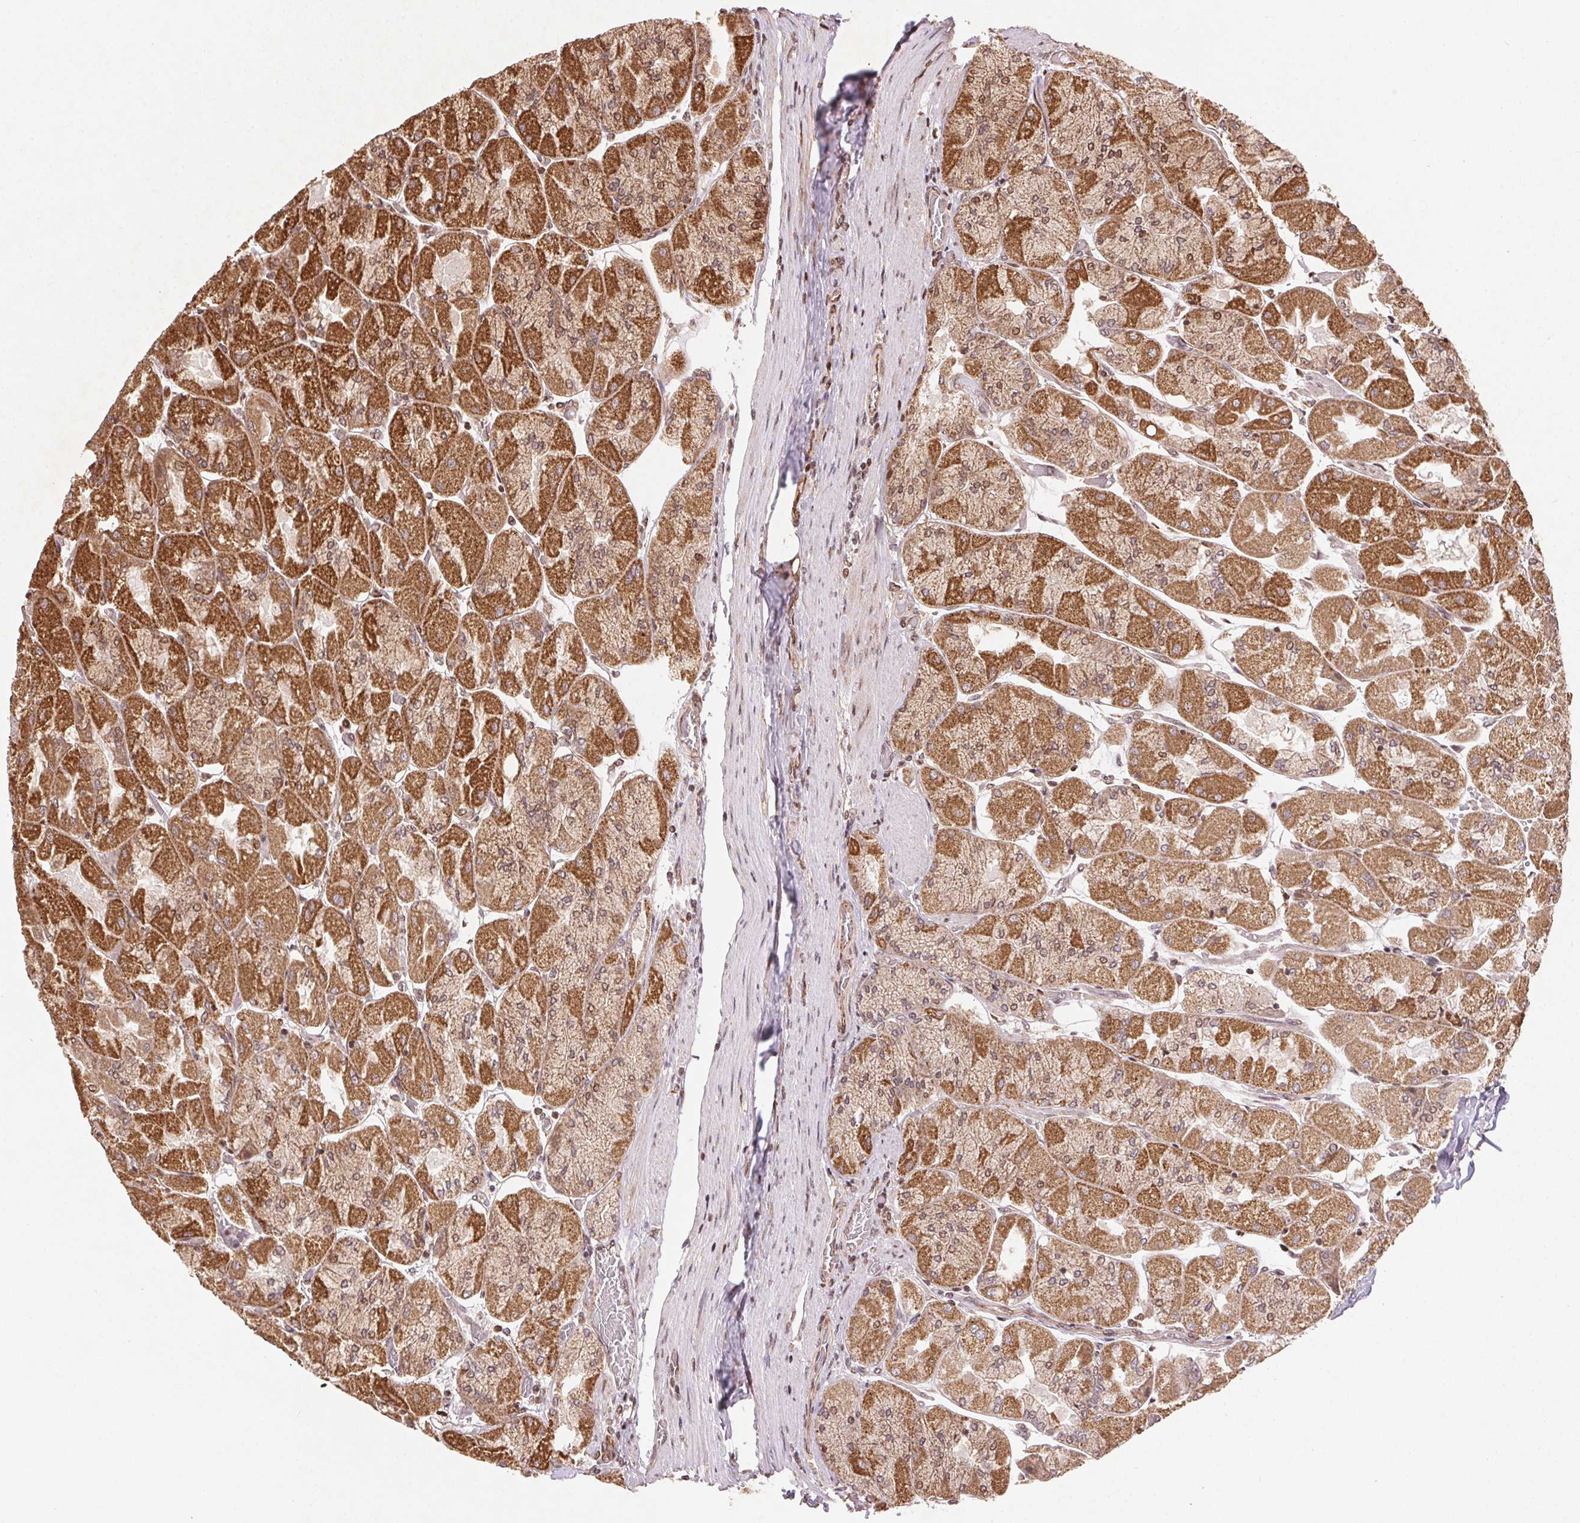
{"staining": {"intensity": "strong", "quantity": "25%-75%", "location": "cytoplasmic/membranous"}, "tissue": "stomach", "cell_type": "Glandular cells", "image_type": "normal", "snomed": [{"axis": "morphology", "description": "Normal tissue, NOS"}, {"axis": "topography", "description": "Stomach"}], "caption": "Brown immunohistochemical staining in benign stomach exhibits strong cytoplasmic/membranous positivity in approximately 25%-75% of glandular cells.", "gene": "SPRED2", "patient": {"sex": "female", "age": 61}}